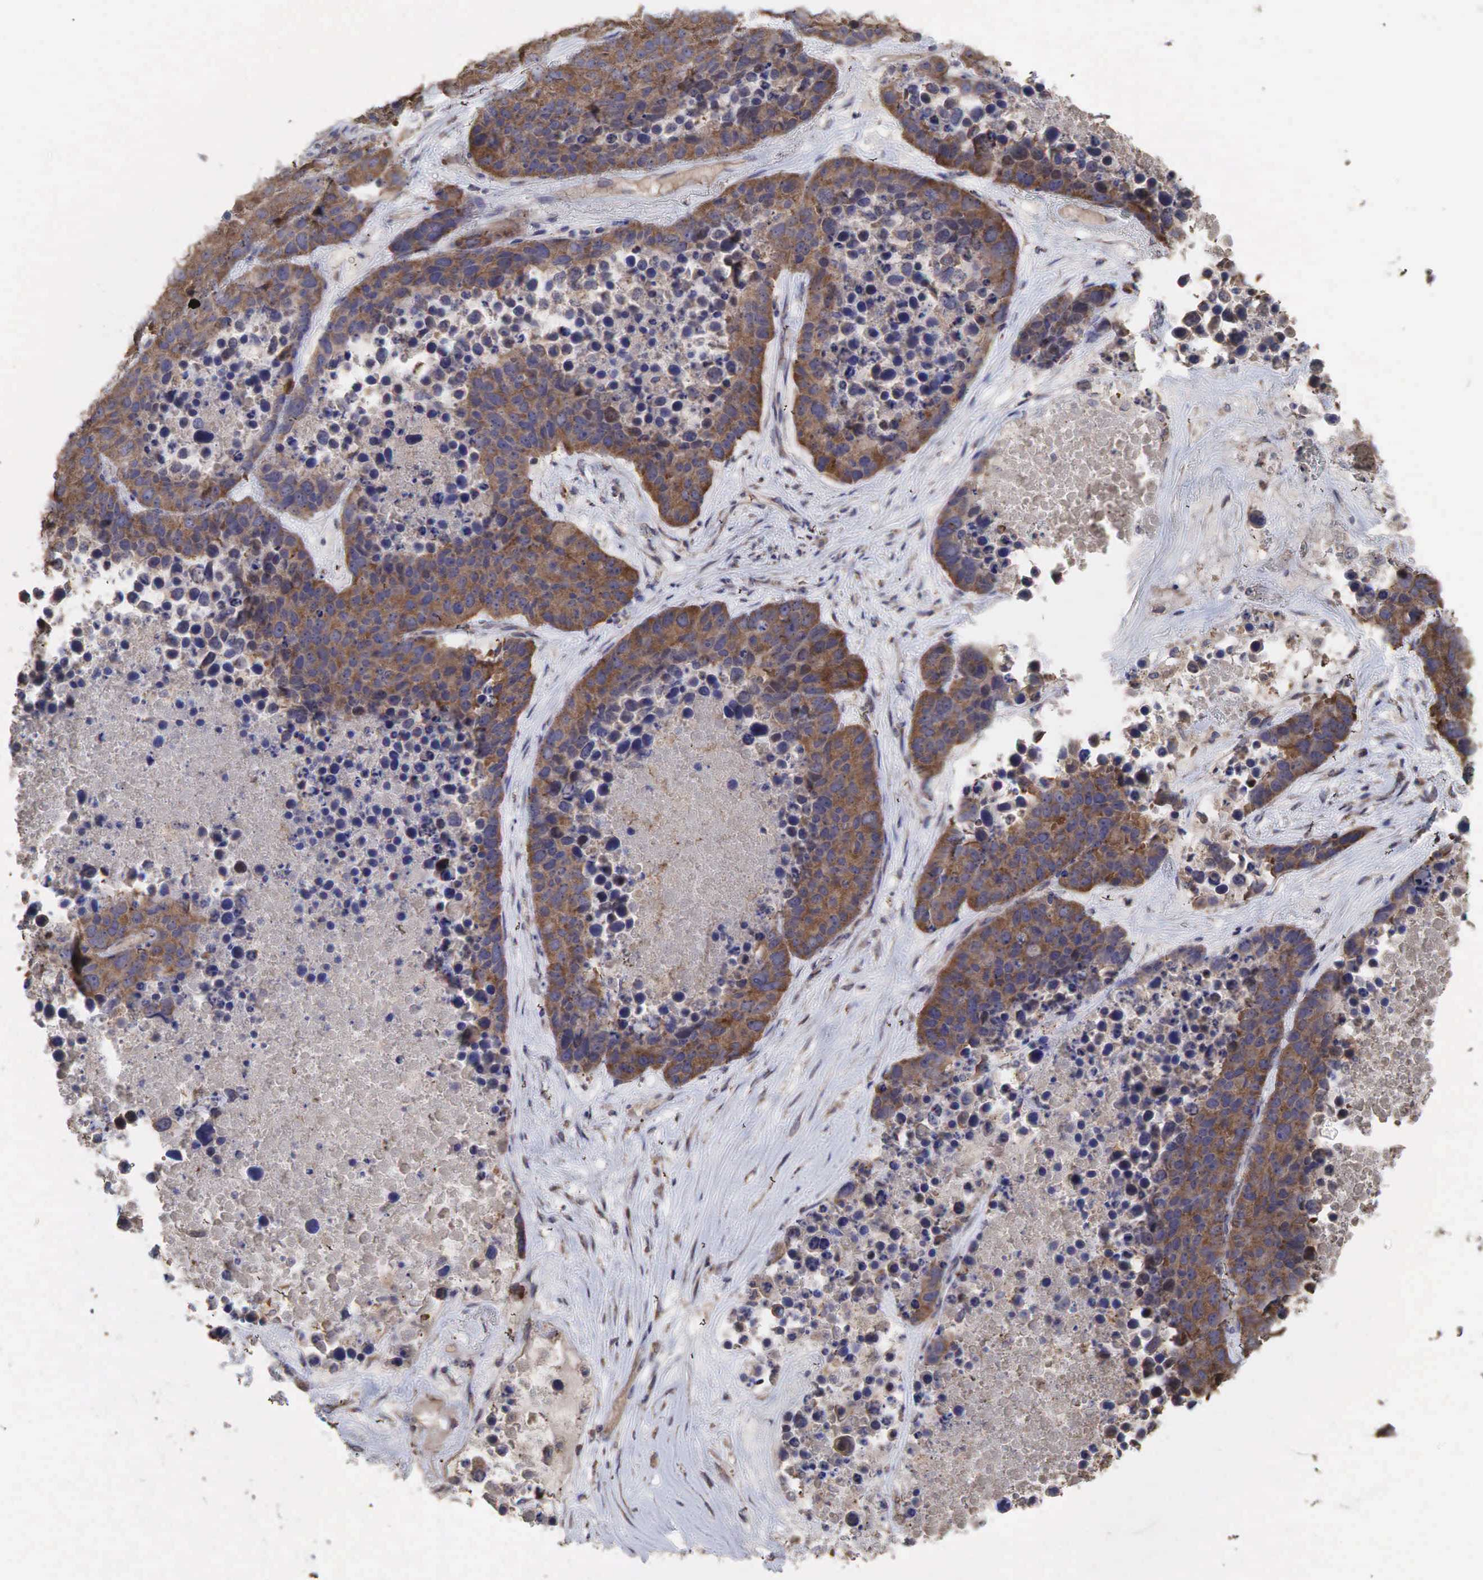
{"staining": {"intensity": "moderate", "quantity": ">75%", "location": "cytoplasmic/membranous"}, "tissue": "lung cancer", "cell_type": "Tumor cells", "image_type": "cancer", "snomed": [{"axis": "morphology", "description": "Carcinoid, malignant, NOS"}, {"axis": "topography", "description": "Lung"}], "caption": "There is medium levels of moderate cytoplasmic/membranous staining in tumor cells of lung malignant carcinoid, as demonstrated by immunohistochemical staining (brown color).", "gene": "PABPC5", "patient": {"sex": "male", "age": 60}}